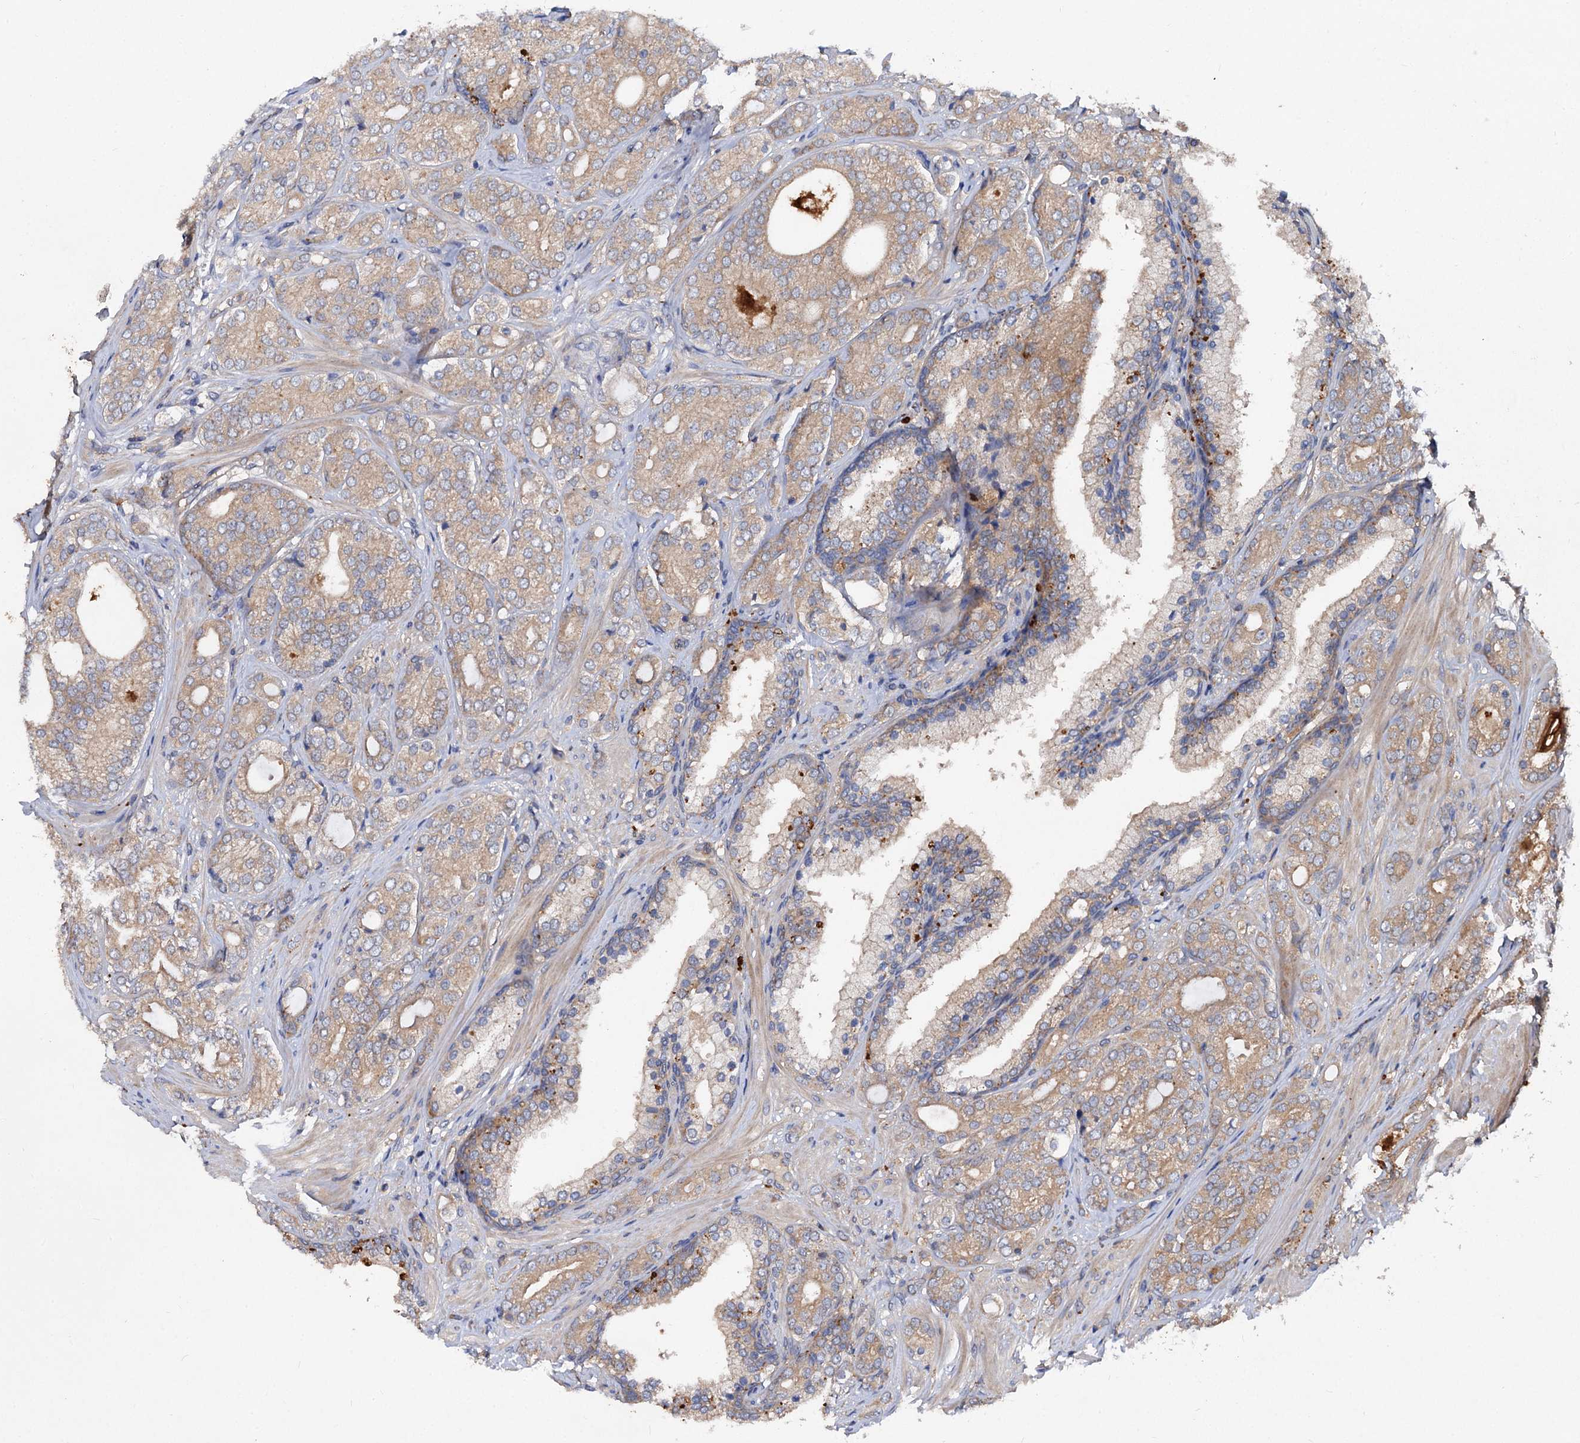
{"staining": {"intensity": "weak", "quantity": ">75%", "location": "cytoplasmic/membranous"}, "tissue": "prostate cancer", "cell_type": "Tumor cells", "image_type": "cancer", "snomed": [{"axis": "morphology", "description": "Adenocarcinoma, High grade"}, {"axis": "topography", "description": "Prostate"}], "caption": "The image displays staining of prostate cancer (adenocarcinoma (high-grade)), revealing weak cytoplasmic/membranous protein staining (brown color) within tumor cells.", "gene": "VPS29", "patient": {"sex": "male", "age": 60}}